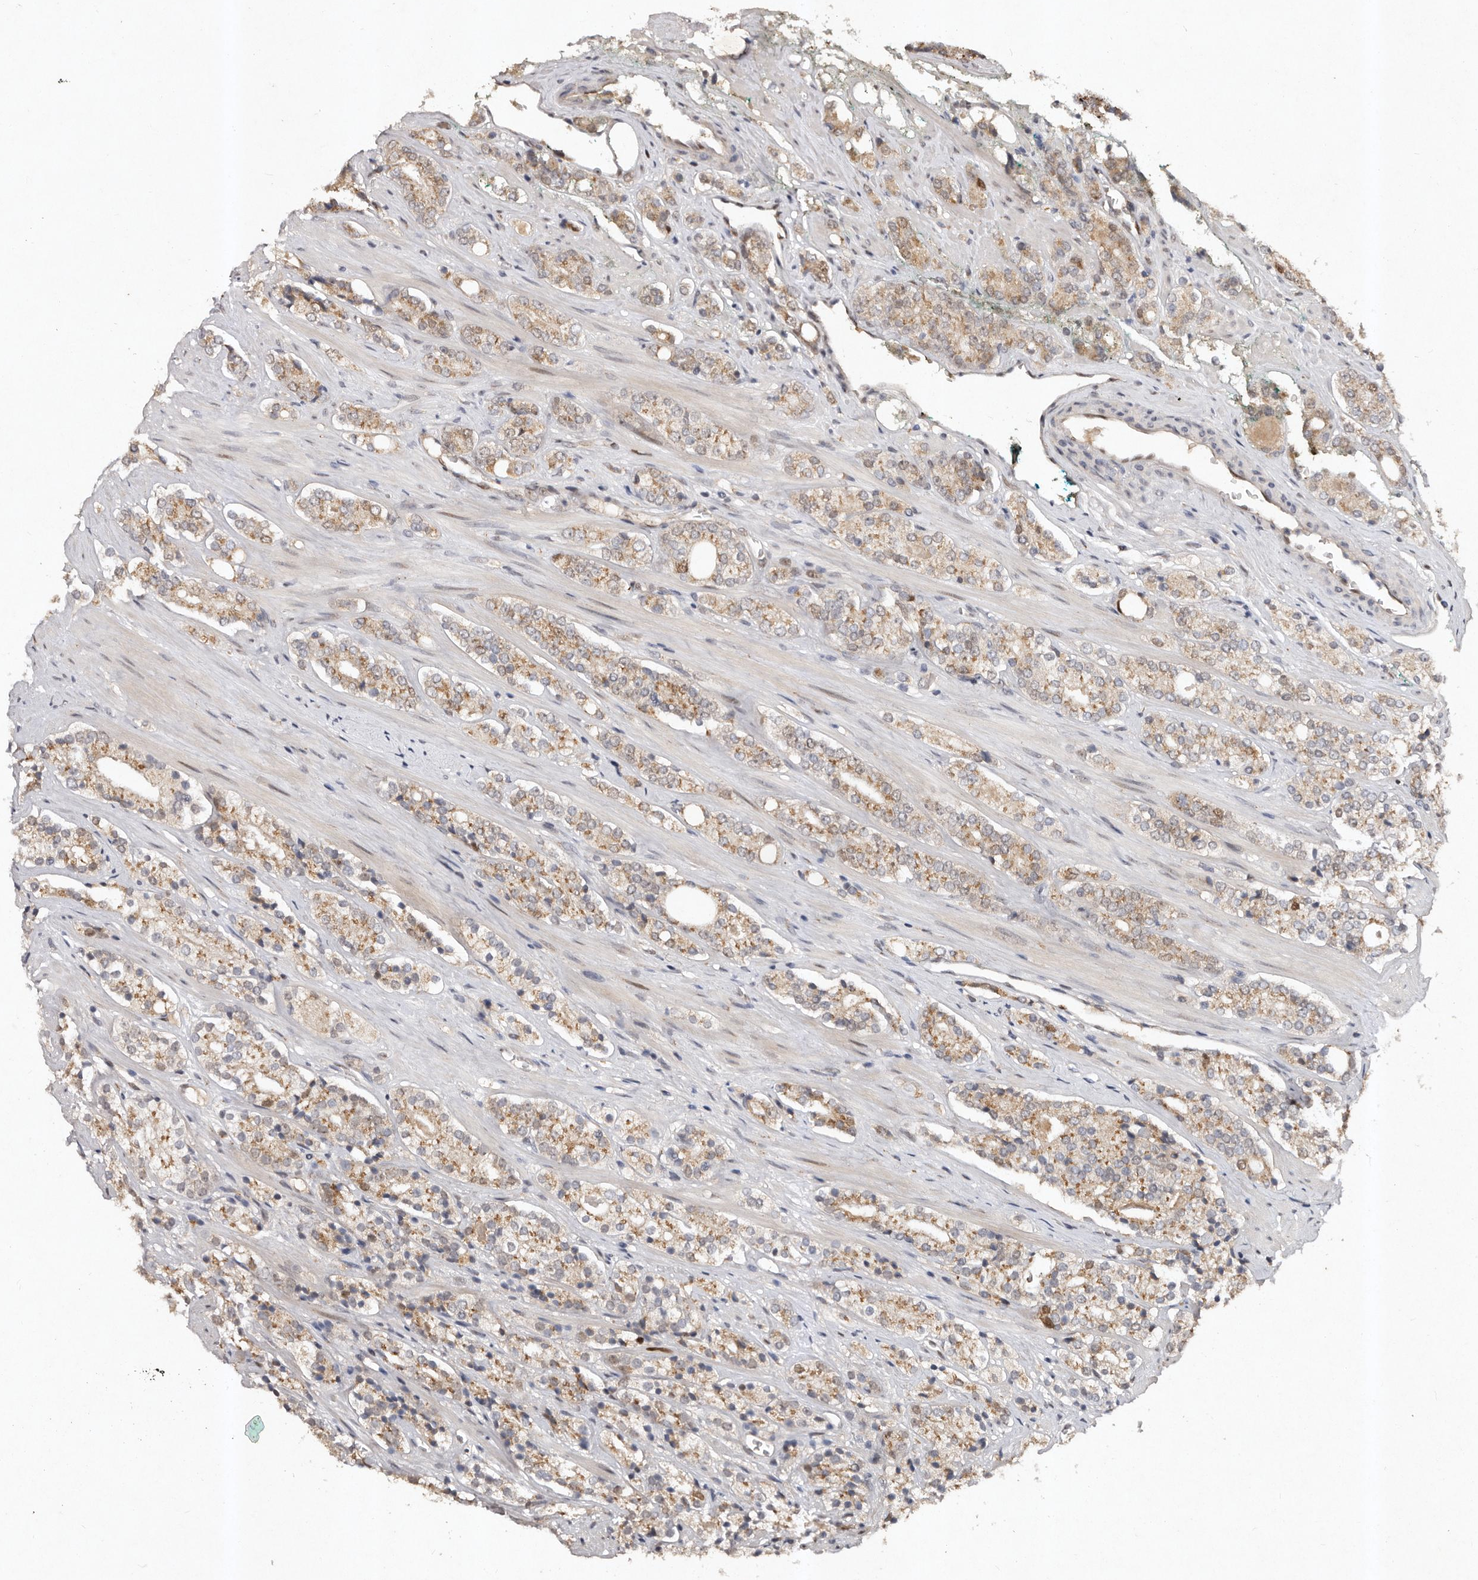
{"staining": {"intensity": "moderate", "quantity": "25%-75%", "location": "cytoplasmic/membranous"}, "tissue": "prostate cancer", "cell_type": "Tumor cells", "image_type": "cancer", "snomed": [{"axis": "morphology", "description": "Adenocarcinoma, High grade"}, {"axis": "topography", "description": "Prostate"}], "caption": "A medium amount of moderate cytoplasmic/membranous positivity is present in about 25%-75% of tumor cells in prostate adenocarcinoma (high-grade) tissue.", "gene": "KLF7", "patient": {"sex": "male", "age": 71}}